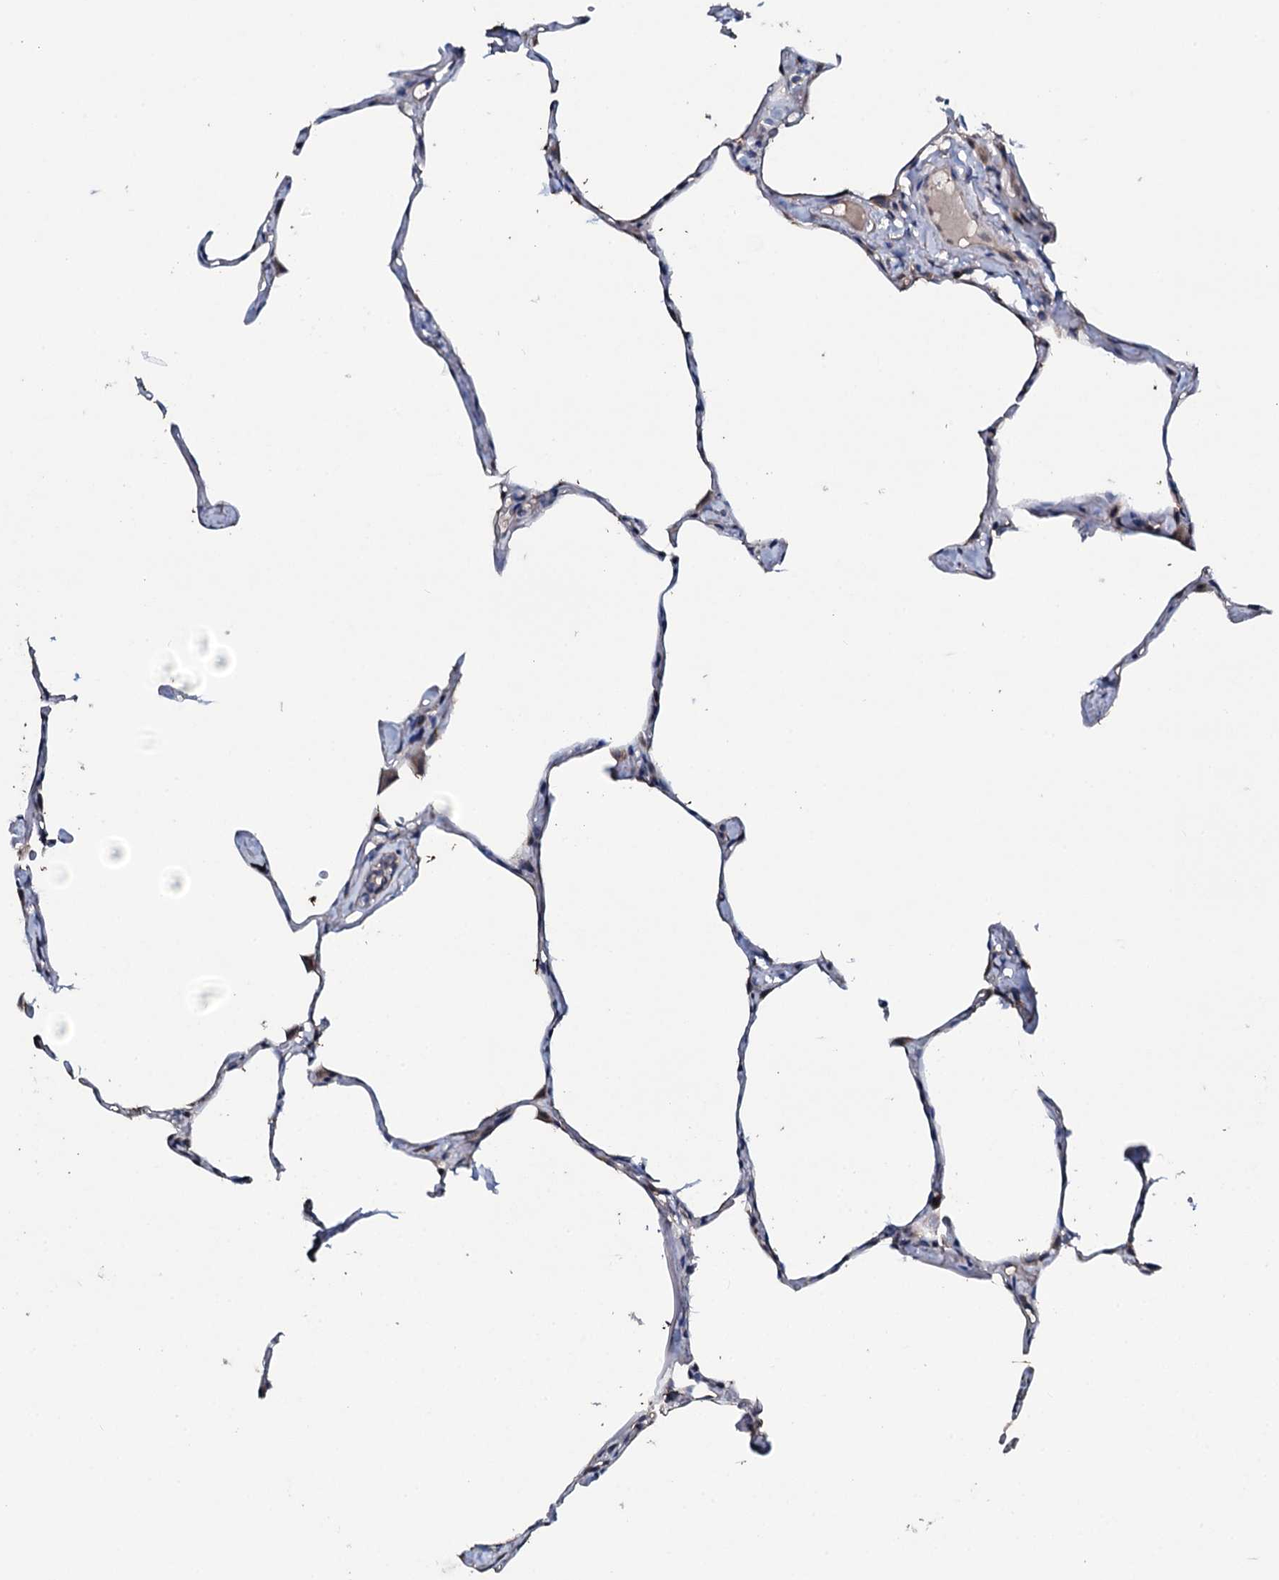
{"staining": {"intensity": "negative", "quantity": "none", "location": "none"}, "tissue": "lung", "cell_type": "Alveolar cells", "image_type": "normal", "snomed": [{"axis": "morphology", "description": "Normal tissue, NOS"}, {"axis": "topography", "description": "Lung"}], "caption": "Immunohistochemistry photomicrograph of unremarkable lung stained for a protein (brown), which reveals no positivity in alveolar cells.", "gene": "IL12B", "patient": {"sex": "male", "age": 65}}